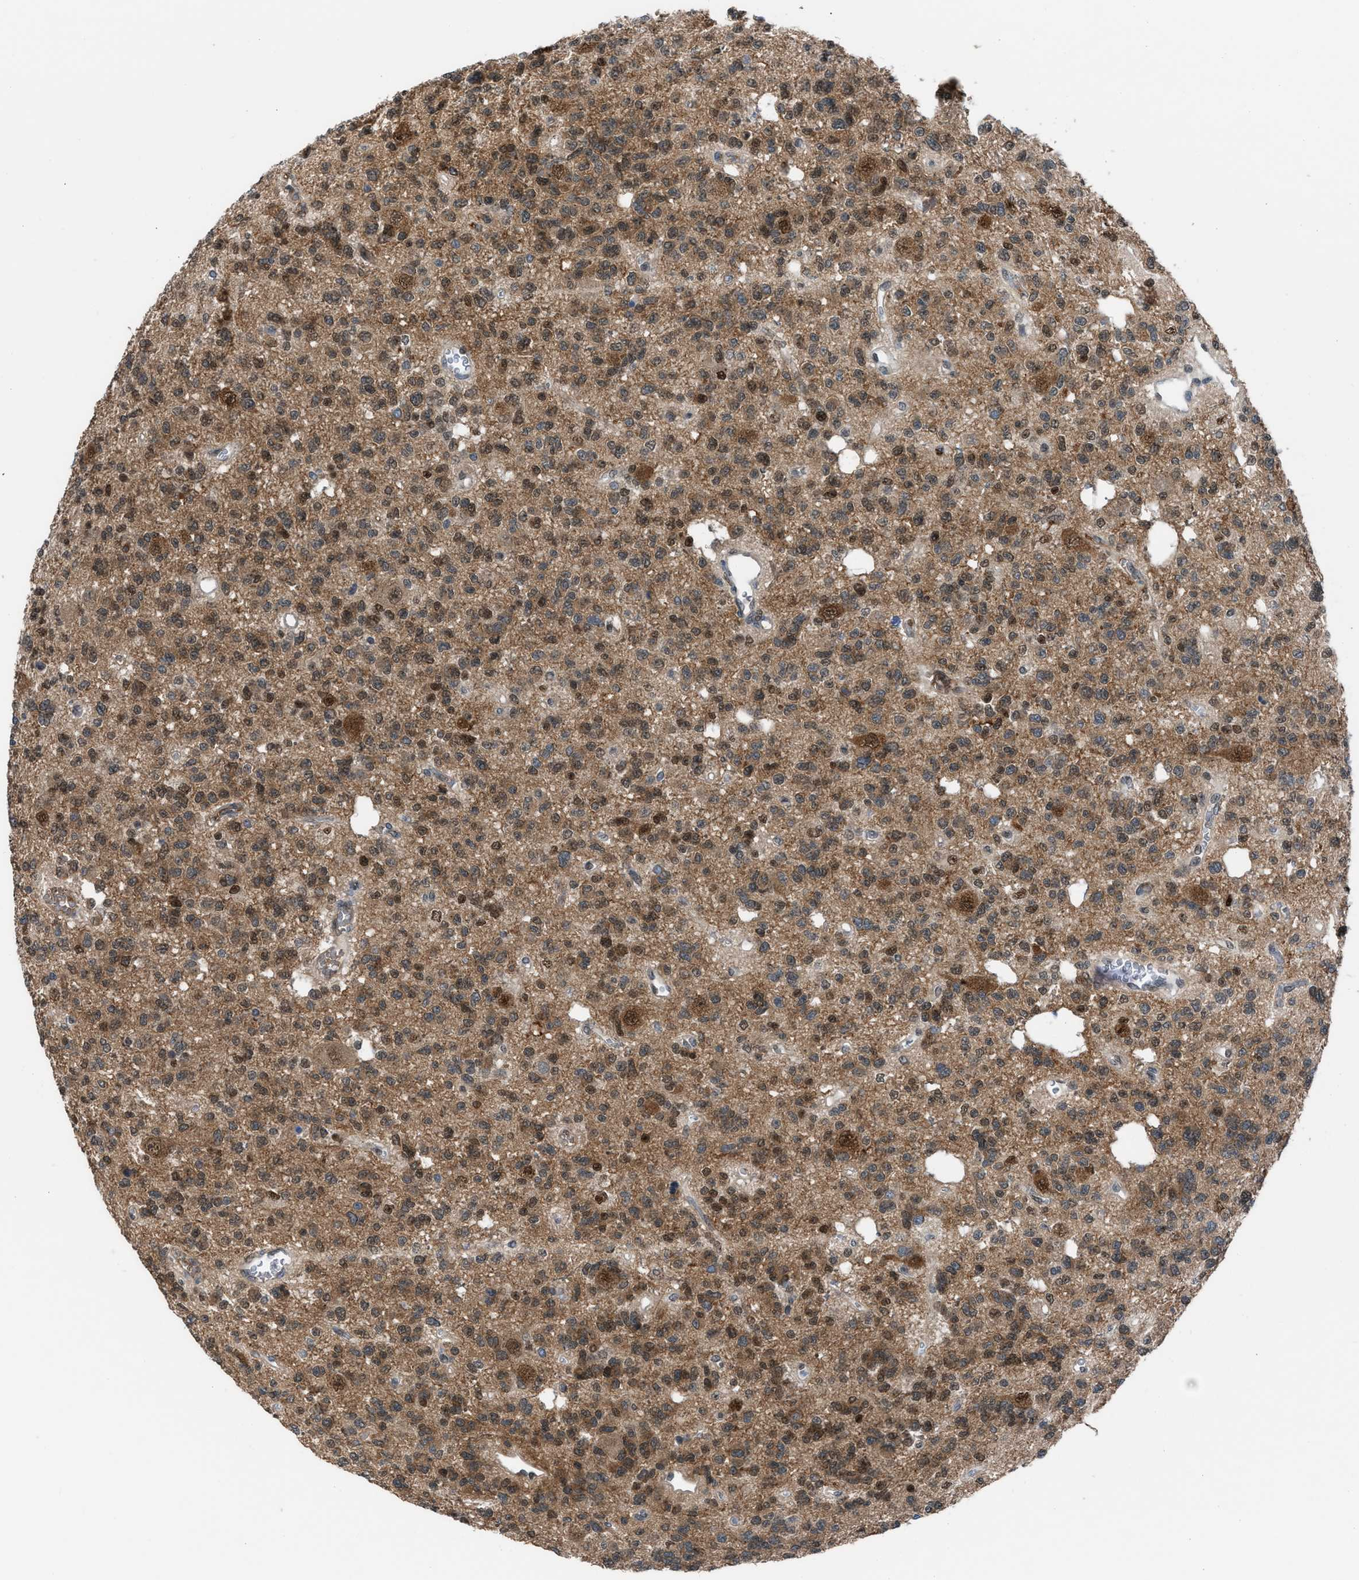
{"staining": {"intensity": "moderate", "quantity": ">75%", "location": "cytoplasmic/membranous,nuclear"}, "tissue": "glioma", "cell_type": "Tumor cells", "image_type": "cancer", "snomed": [{"axis": "morphology", "description": "Glioma, malignant, Low grade"}, {"axis": "topography", "description": "Brain"}], "caption": "Human malignant low-grade glioma stained for a protein (brown) shows moderate cytoplasmic/membranous and nuclear positive positivity in about >75% of tumor cells.", "gene": "CRTC1", "patient": {"sex": "male", "age": 38}}